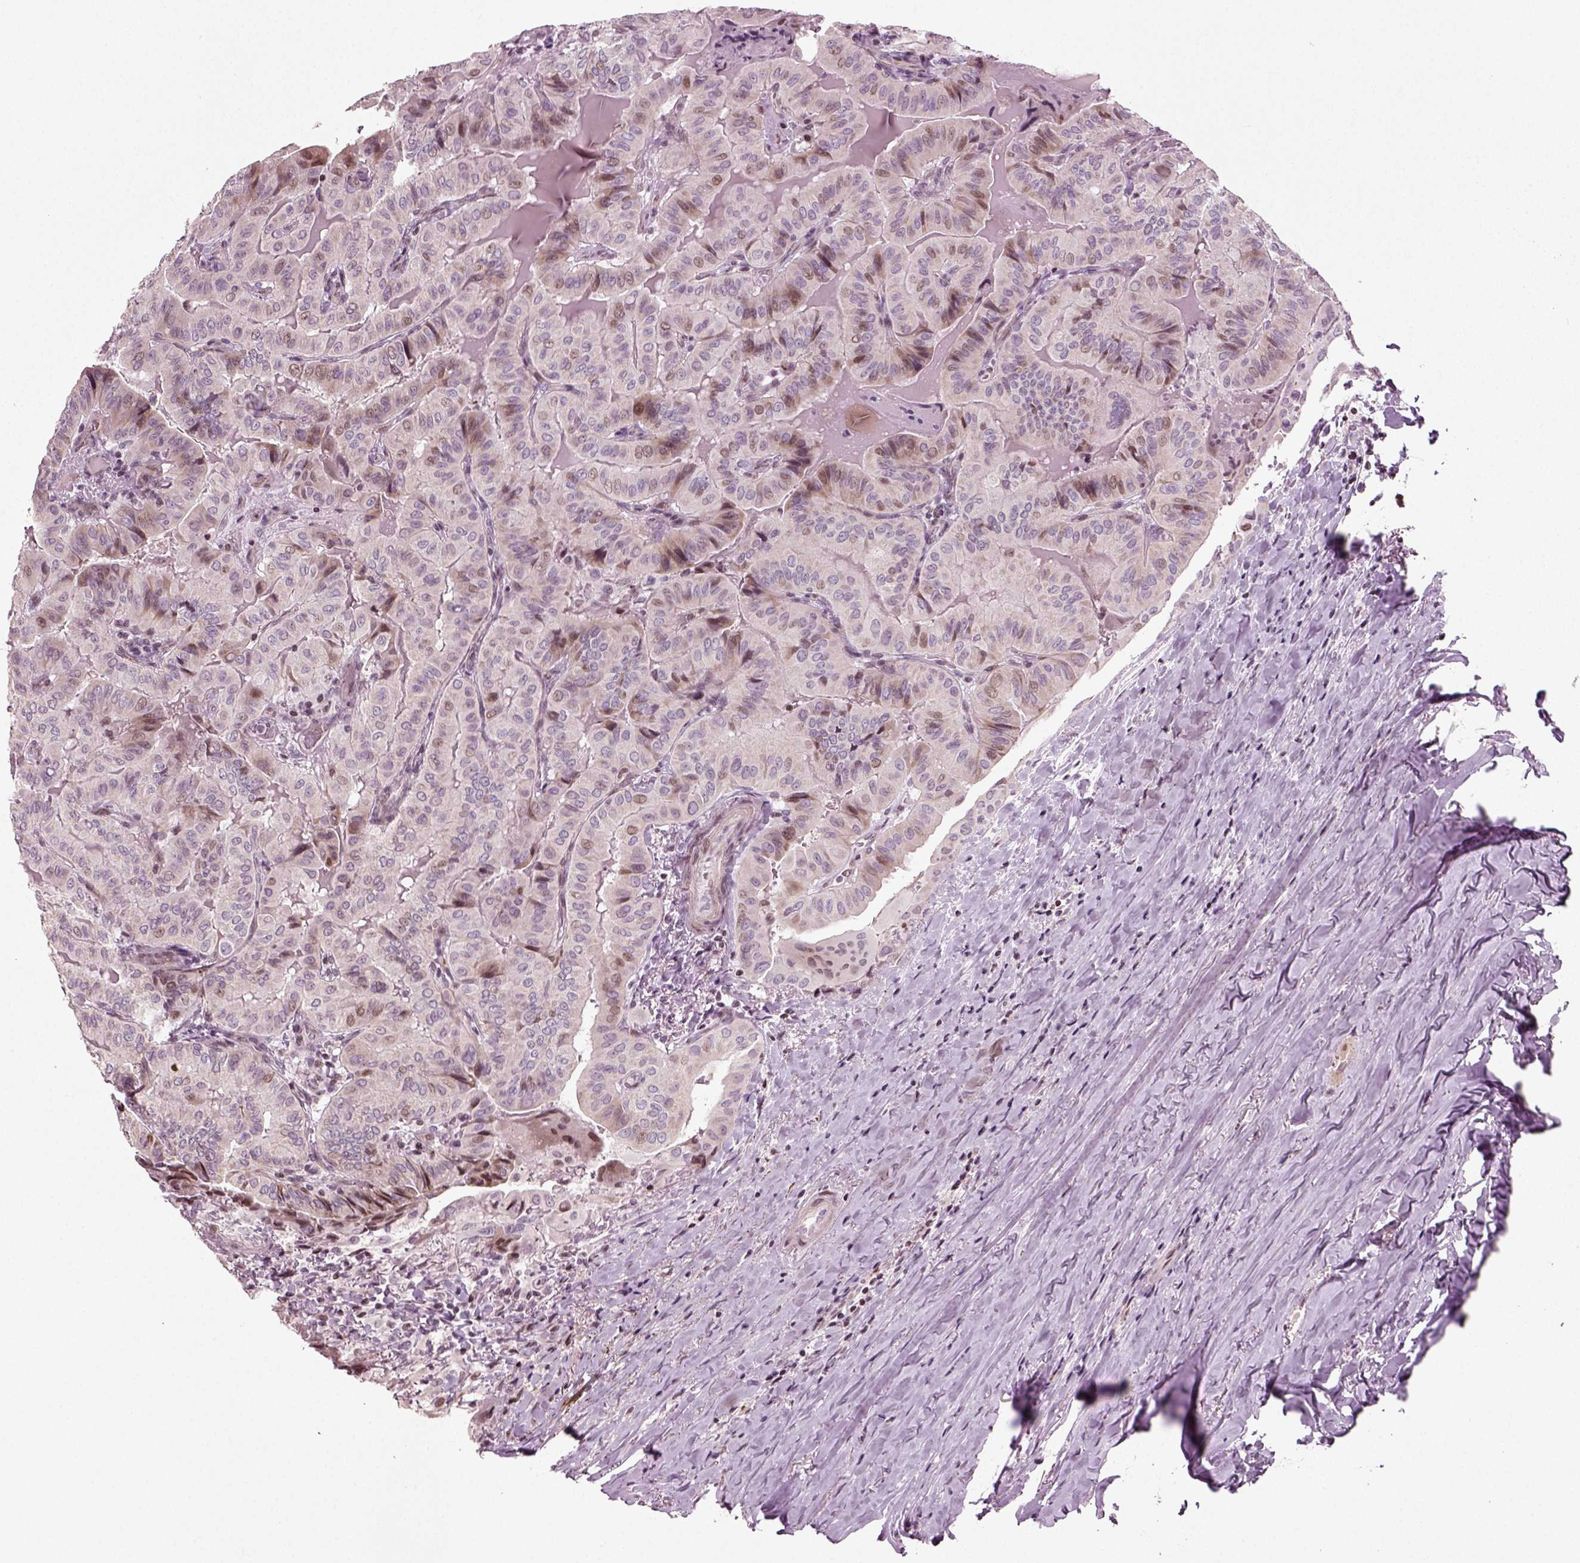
{"staining": {"intensity": "moderate", "quantity": "<25%", "location": "cytoplasmic/membranous,nuclear"}, "tissue": "thyroid cancer", "cell_type": "Tumor cells", "image_type": "cancer", "snomed": [{"axis": "morphology", "description": "Papillary adenocarcinoma, NOS"}, {"axis": "topography", "description": "Thyroid gland"}], "caption": "Brown immunohistochemical staining in papillary adenocarcinoma (thyroid) demonstrates moderate cytoplasmic/membranous and nuclear staining in about <25% of tumor cells. (brown staining indicates protein expression, while blue staining denotes nuclei).", "gene": "HEYL", "patient": {"sex": "female", "age": 68}}